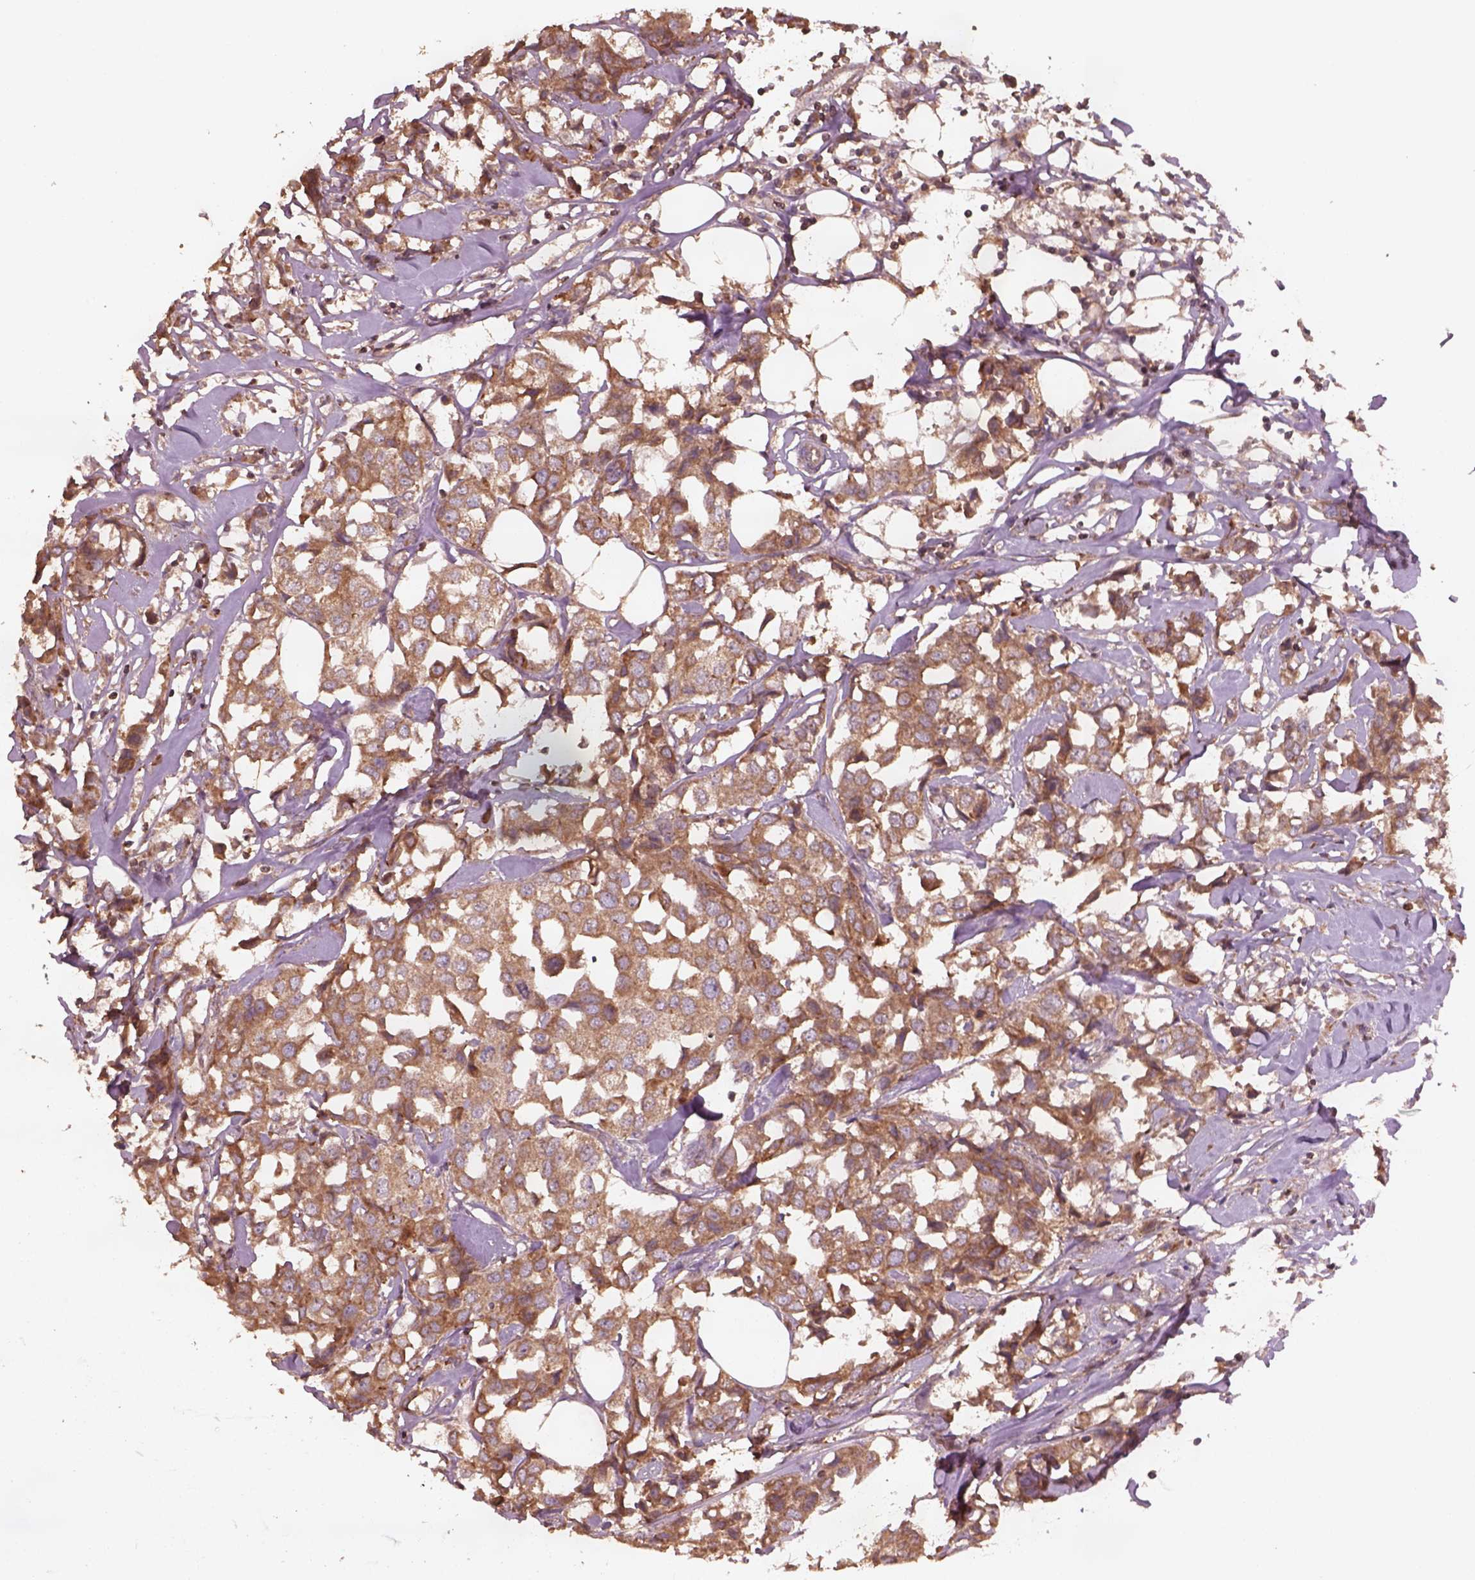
{"staining": {"intensity": "moderate", "quantity": "25%-75%", "location": "cytoplasmic/membranous"}, "tissue": "breast cancer", "cell_type": "Tumor cells", "image_type": "cancer", "snomed": [{"axis": "morphology", "description": "Duct carcinoma"}, {"axis": "topography", "description": "Breast"}], "caption": "Immunohistochemistry (IHC) of intraductal carcinoma (breast) exhibits medium levels of moderate cytoplasmic/membranous positivity in approximately 25%-75% of tumor cells.", "gene": "TRADD", "patient": {"sex": "female", "age": 80}}